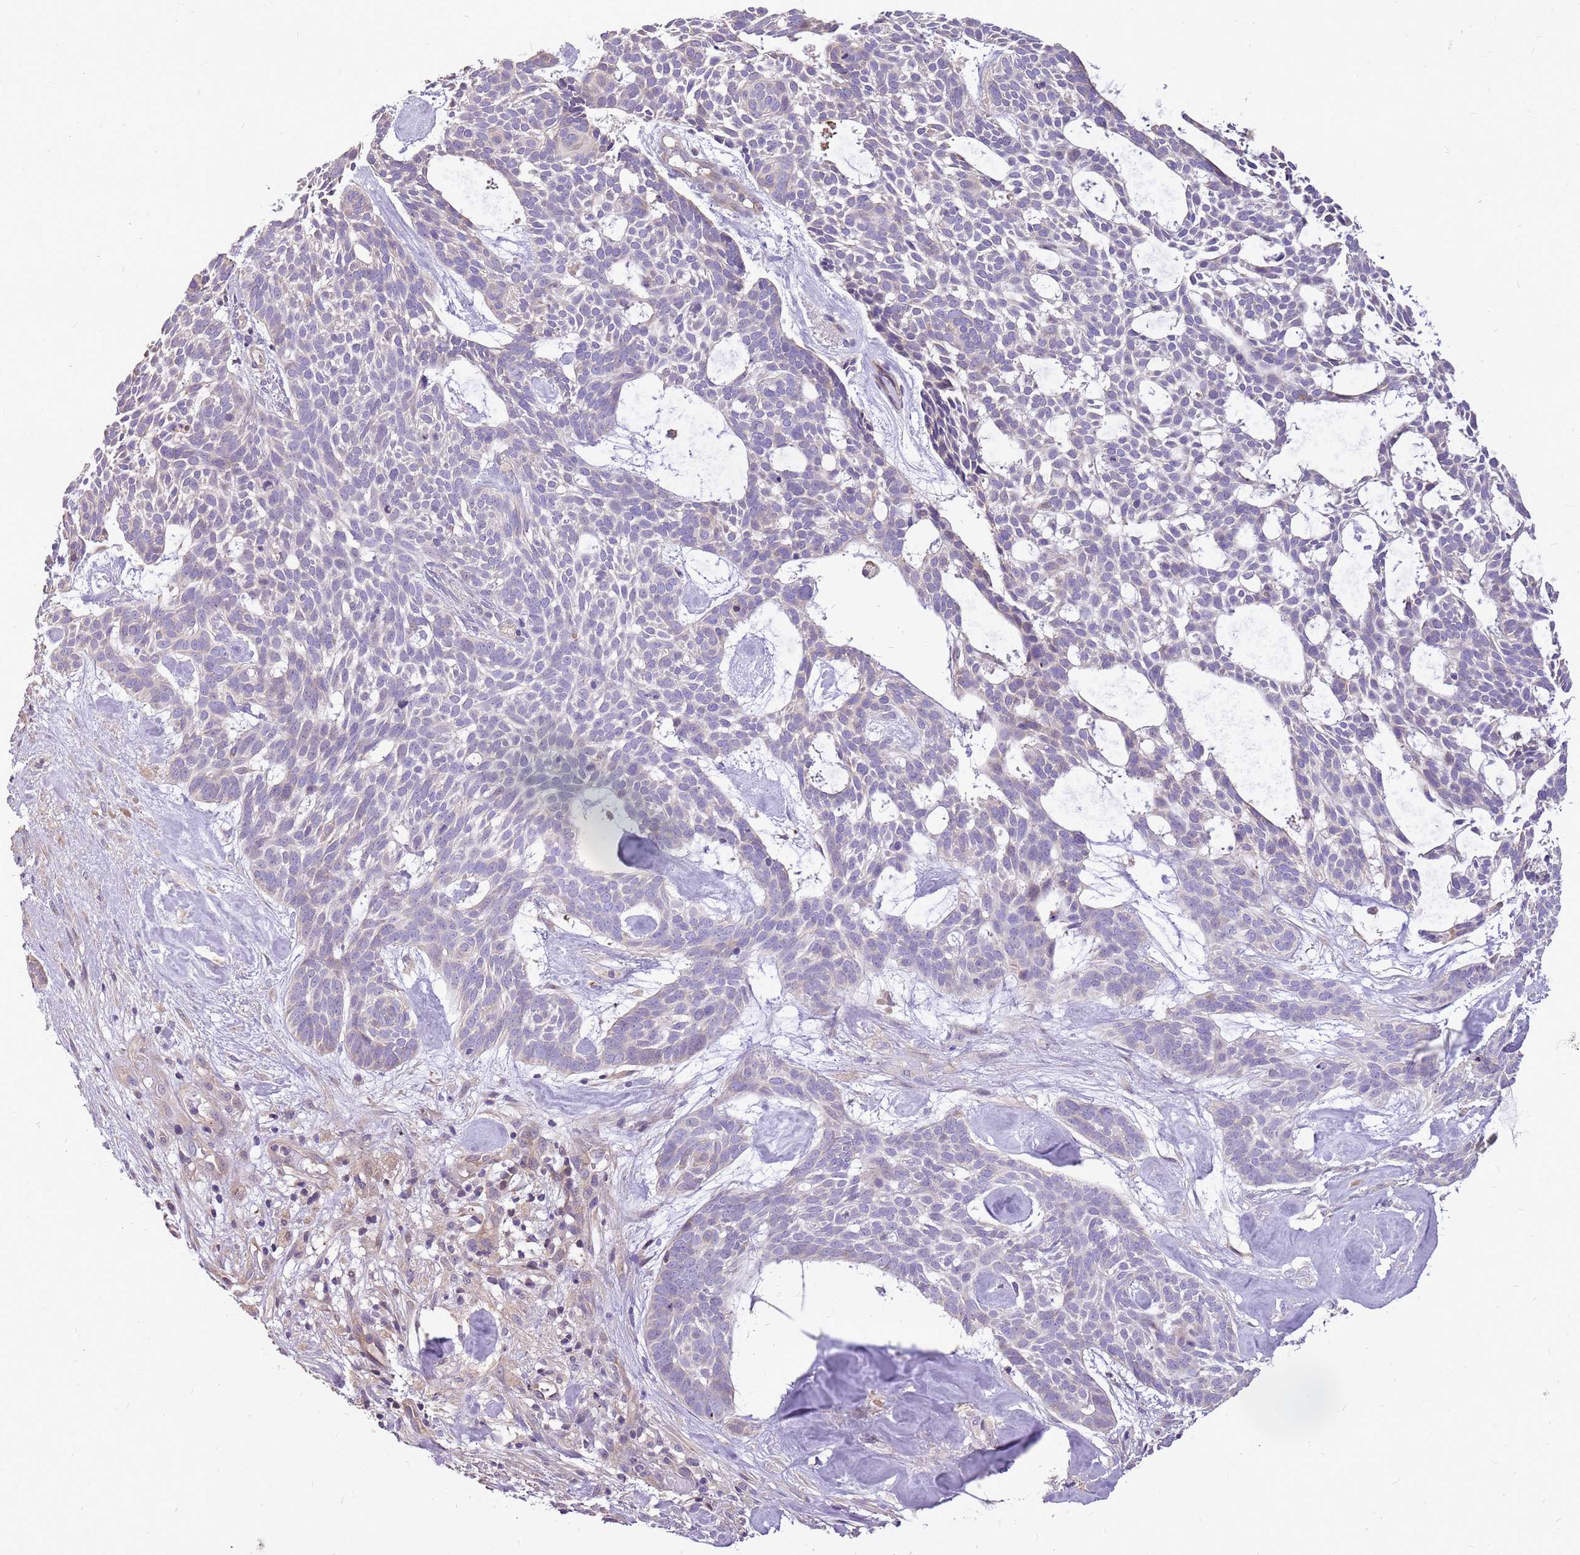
{"staining": {"intensity": "negative", "quantity": "none", "location": "none"}, "tissue": "skin cancer", "cell_type": "Tumor cells", "image_type": "cancer", "snomed": [{"axis": "morphology", "description": "Basal cell carcinoma"}, {"axis": "topography", "description": "Skin"}], "caption": "Tumor cells are negative for protein expression in human skin cancer (basal cell carcinoma). (DAB (3,3'-diaminobenzidine) immunohistochemistry (IHC) with hematoxylin counter stain).", "gene": "WASHC4", "patient": {"sex": "male", "age": 61}}